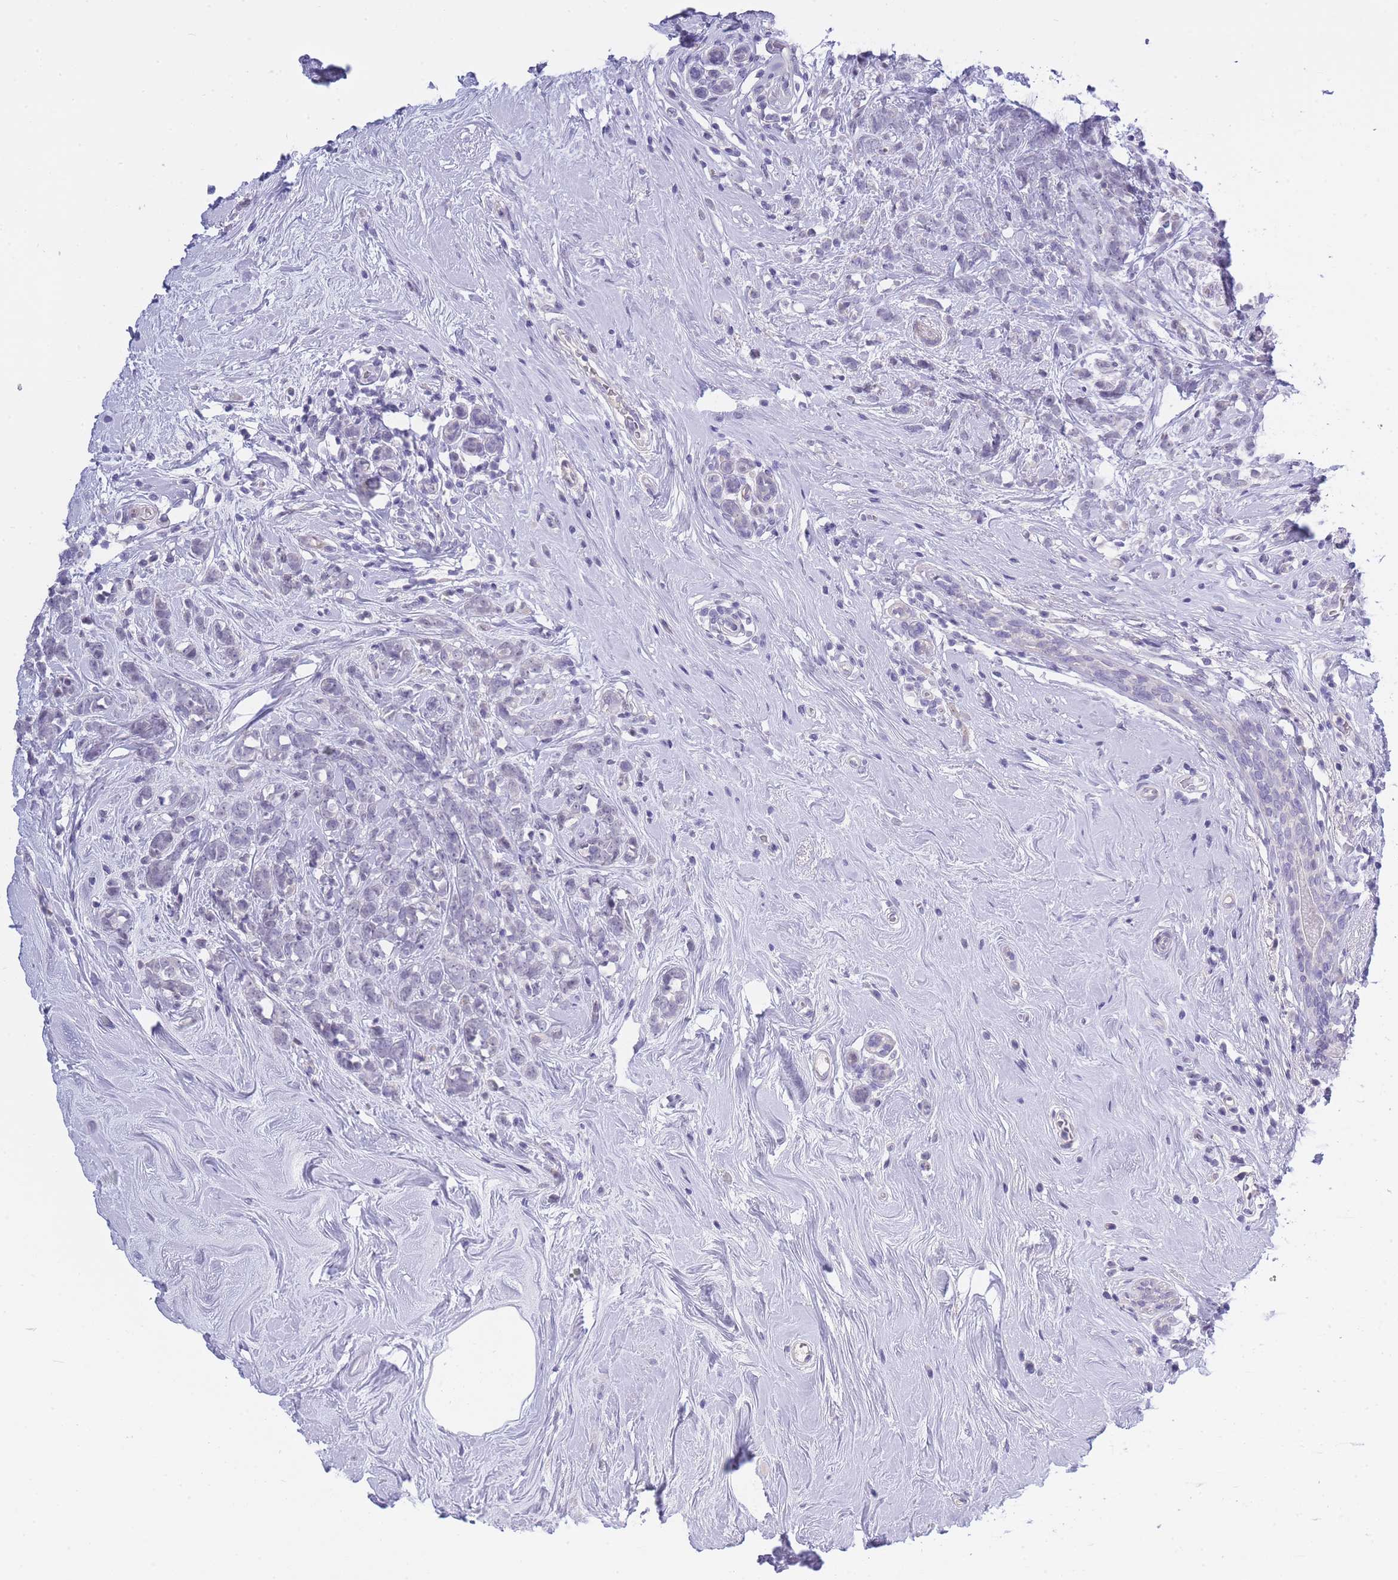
{"staining": {"intensity": "negative", "quantity": "none", "location": "none"}, "tissue": "breast cancer", "cell_type": "Tumor cells", "image_type": "cancer", "snomed": [{"axis": "morphology", "description": "Lobular carcinoma"}, {"axis": "topography", "description": "Breast"}], "caption": "There is no significant positivity in tumor cells of breast cancer.", "gene": "PRR23B", "patient": {"sex": "female", "age": 58}}